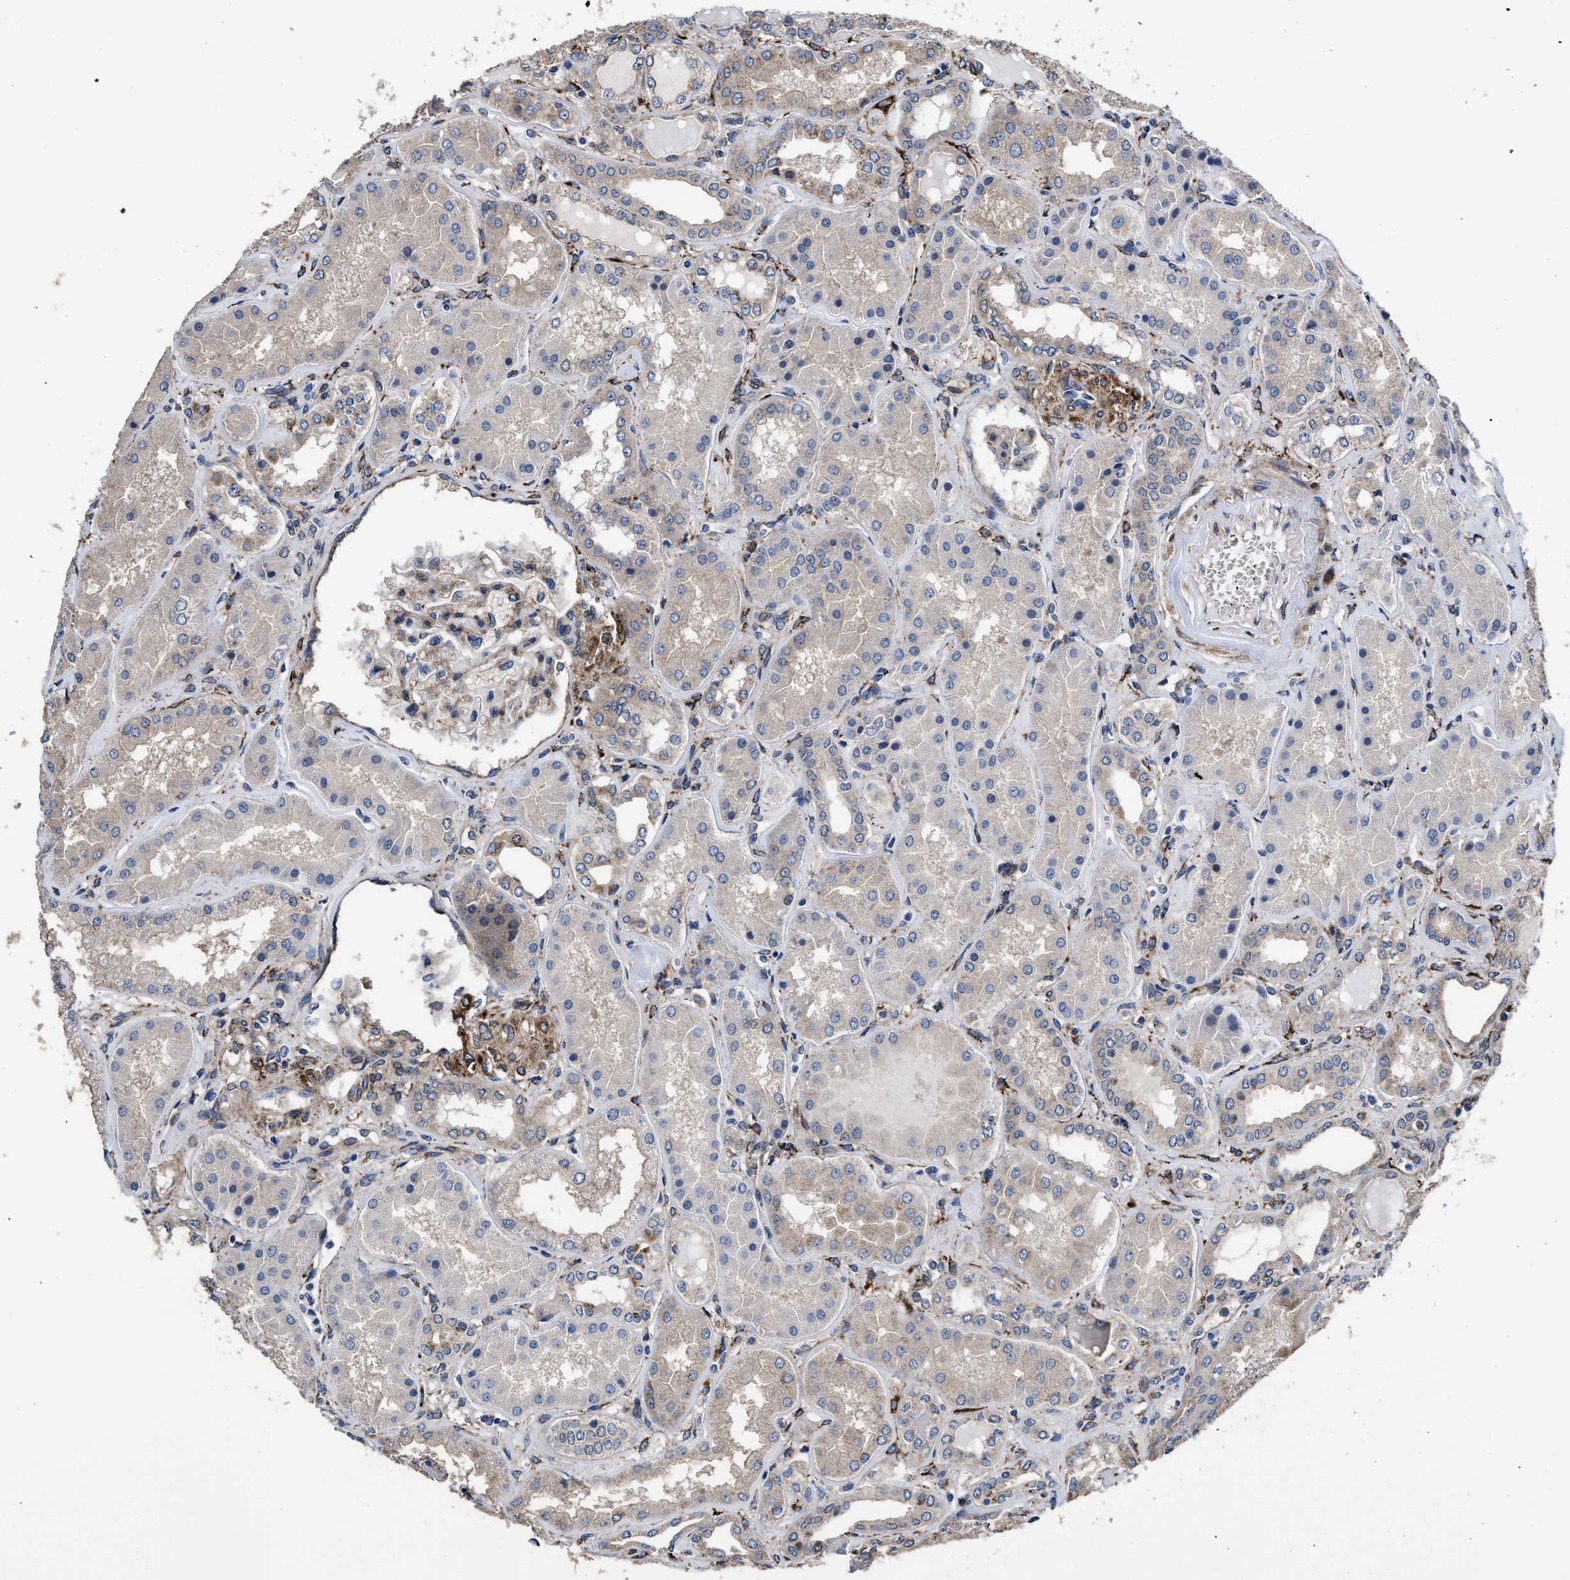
{"staining": {"intensity": "weak", "quantity": "<25%", "location": "cytoplasmic/membranous"}, "tissue": "kidney", "cell_type": "Cells in glomeruli", "image_type": "normal", "snomed": [{"axis": "morphology", "description": "Normal tissue, NOS"}, {"axis": "topography", "description": "Kidney"}], "caption": "Protein analysis of normal kidney exhibits no significant positivity in cells in glomeruli.", "gene": "SQLE", "patient": {"sex": "female", "age": 56}}